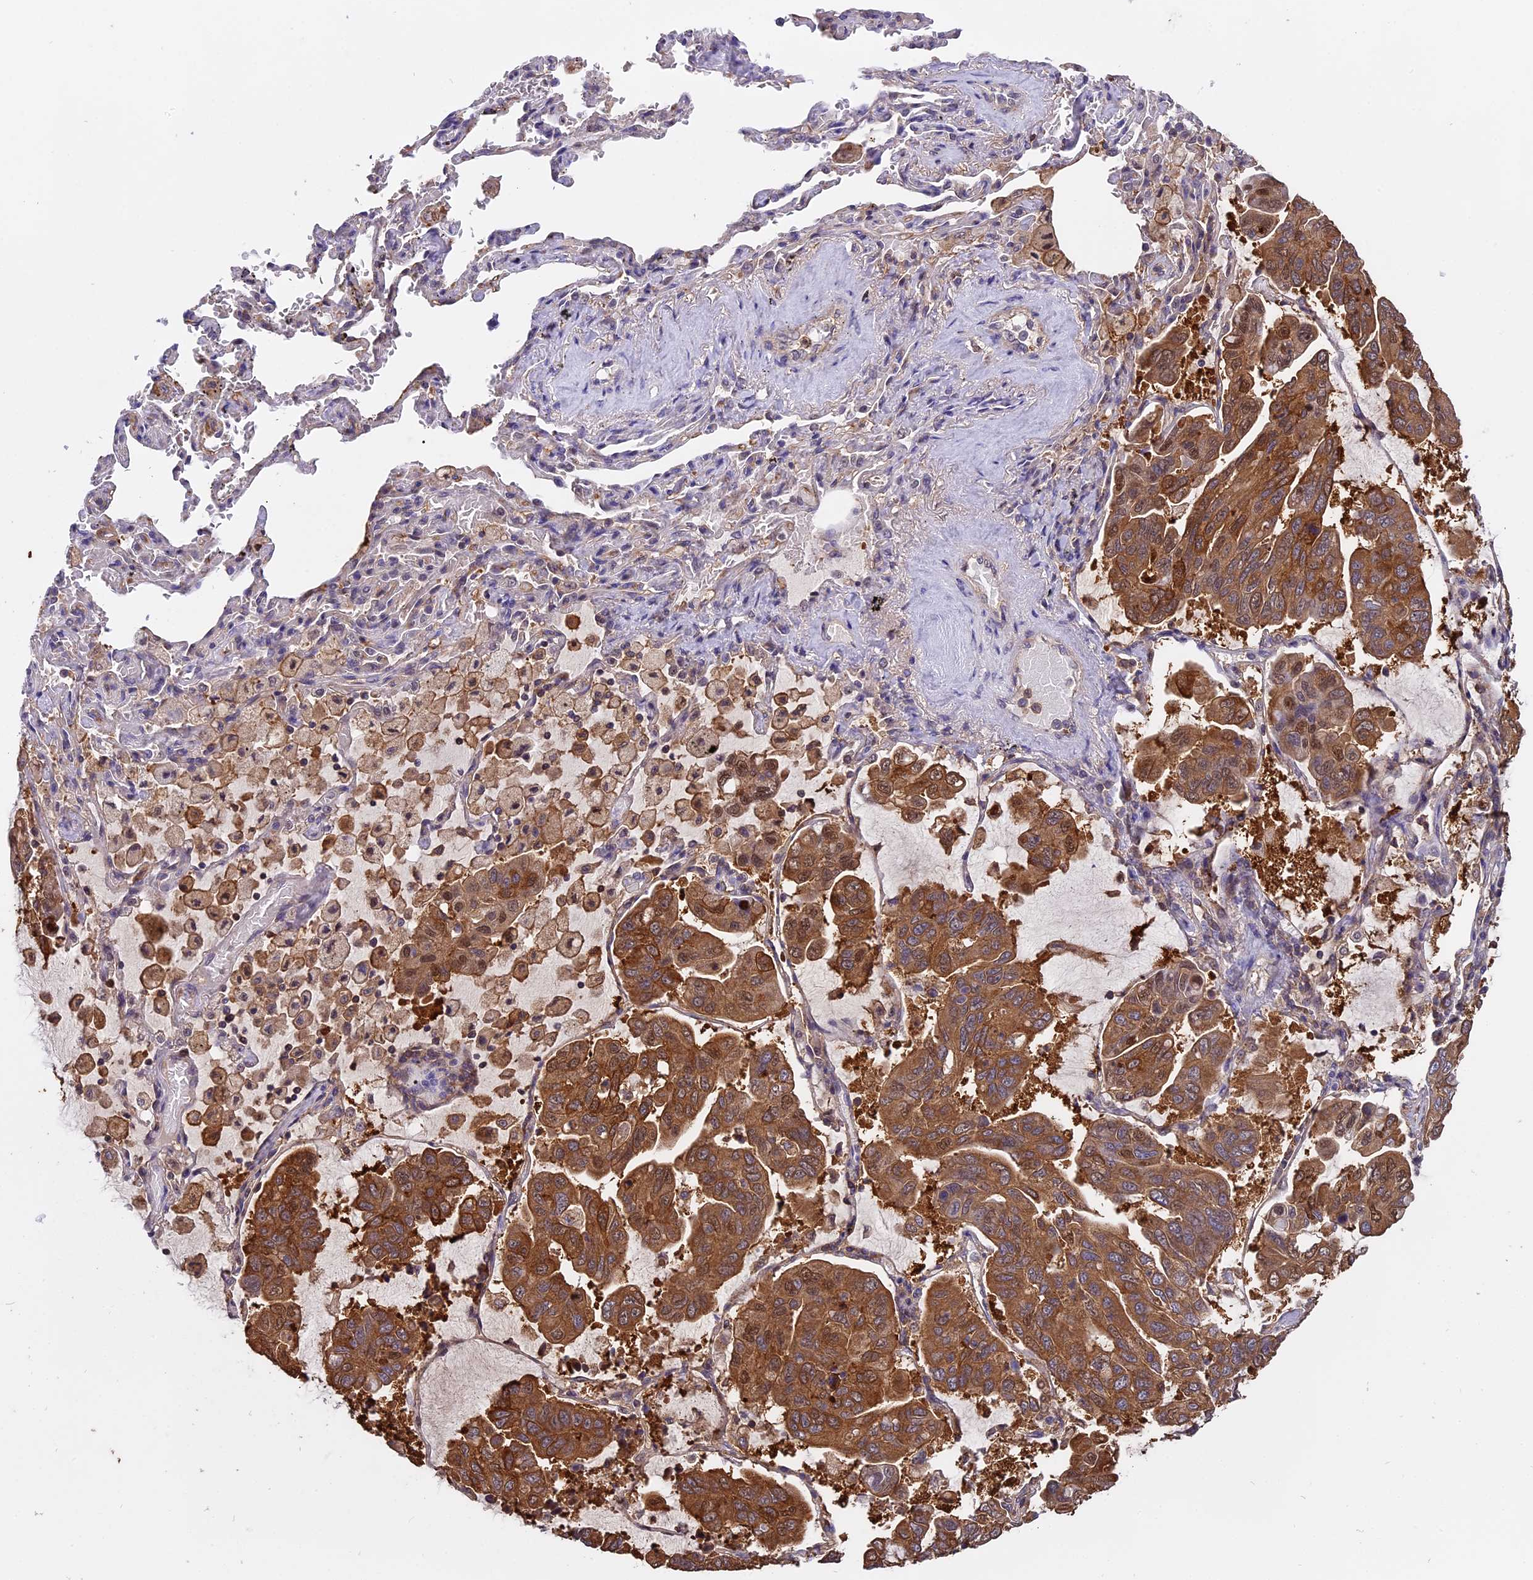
{"staining": {"intensity": "moderate", "quantity": ">75%", "location": "cytoplasmic/membranous,nuclear"}, "tissue": "lung cancer", "cell_type": "Tumor cells", "image_type": "cancer", "snomed": [{"axis": "morphology", "description": "Adenocarcinoma, NOS"}, {"axis": "topography", "description": "Lung"}], "caption": "Protein staining shows moderate cytoplasmic/membranous and nuclear expression in approximately >75% of tumor cells in adenocarcinoma (lung).", "gene": "FAM118B", "patient": {"sex": "male", "age": 64}}